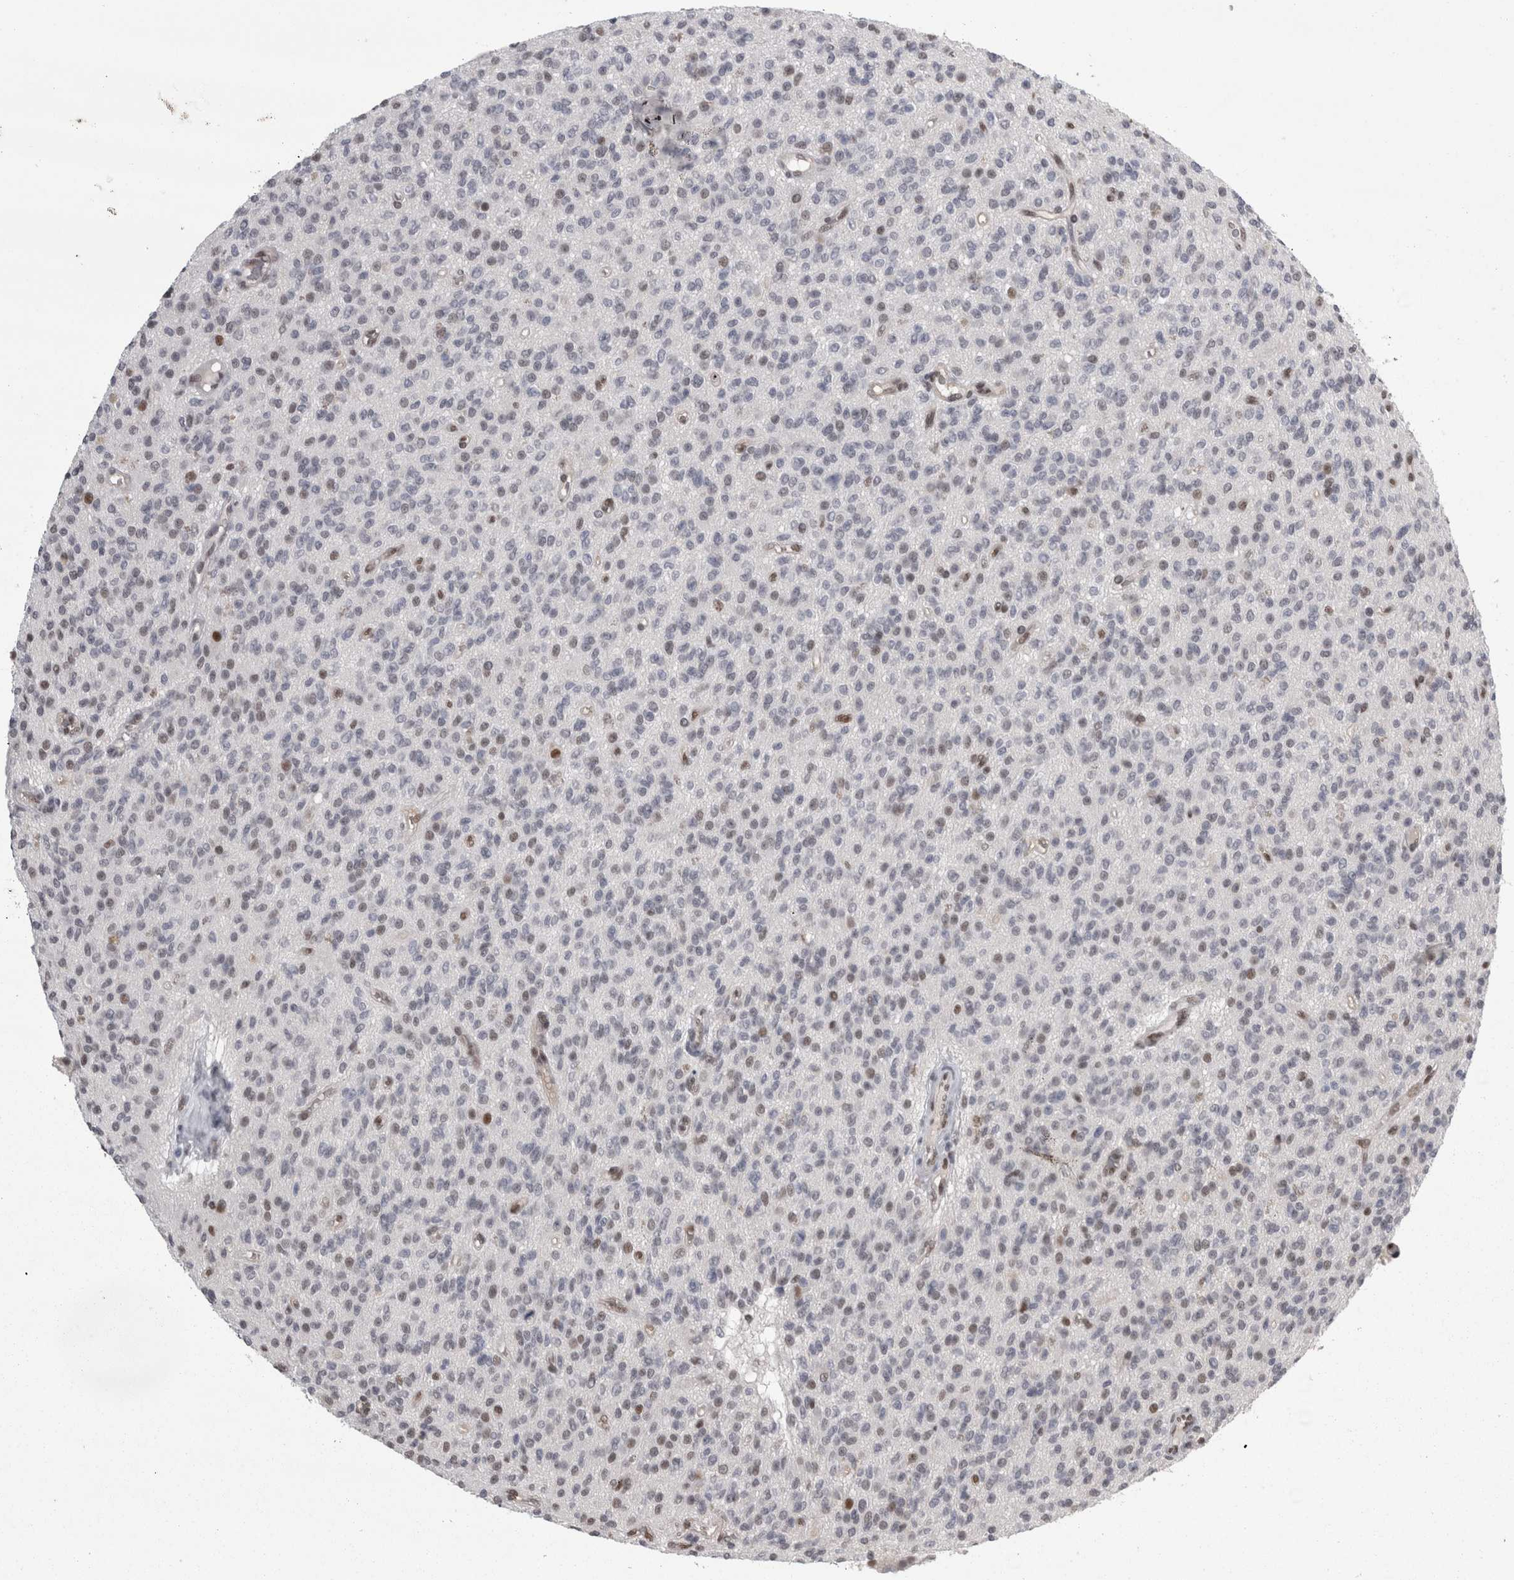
{"staining": {"intensity": "weak", "quantity": "<25%", "location": "nuclear"}, "tissue": "glioma", "cell_type": "Tumor cells", "image_type": "cancer", "snomed": [{"axis": "morphology", "description": "Glioma, malignant, High grade"}, {"axis": "topography", "description": "Brain"}], "caption": "Immunohistochemistry image of neoplastic tissue: human malignant glioma (high-grade) stained with DAB exhibits no significant protein expression in tumor cells.", "gene": "C1orf54", "patient": {"sex": "male", "age": 34}}